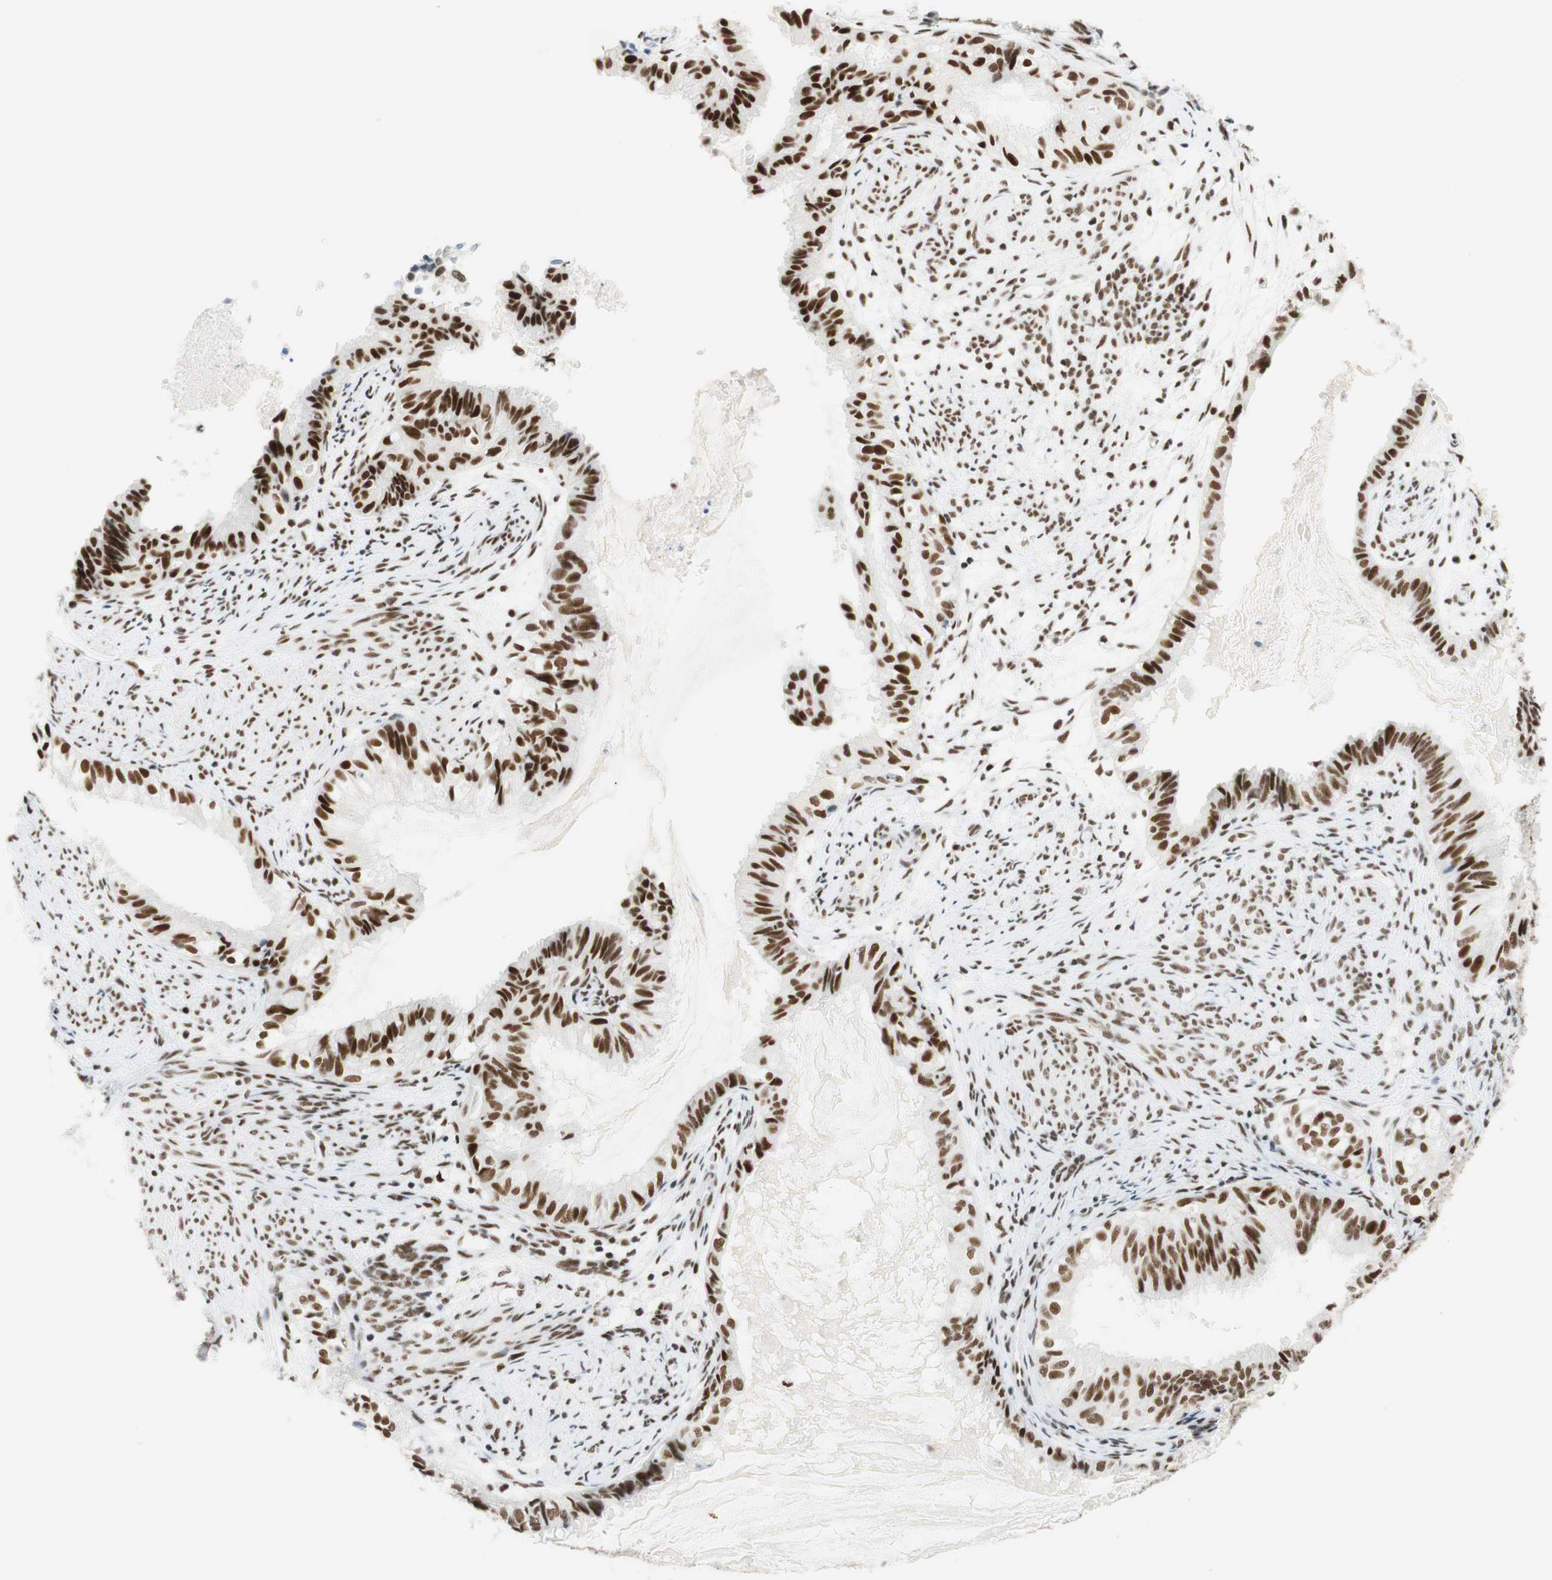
{"staining": {"intensity": "moderate", "quantity": ">75%", "location": "nuclear"}, "tissue": "cervical cancer", "cell_type": "Tumor cells", "image_type": "cancer", "snomed": [{"axis": "morphology", "description": "Normal tissue, NOS"}, {"axis": "morphology", "description": "Adenocarcinoma, NOS"}, {"axis": "topography", "description": "Cervix"}, {"axis": "topography", "description": "Endometrium"}], "caption": "The histopathology image reveals immunohistochemical staining of cervical adenocarcinoma. There is moderate nuclear staining is seen in about >75% of tumor cells.", "gene": "RNF20", "patient": {"sex": "female", "age": 86}}